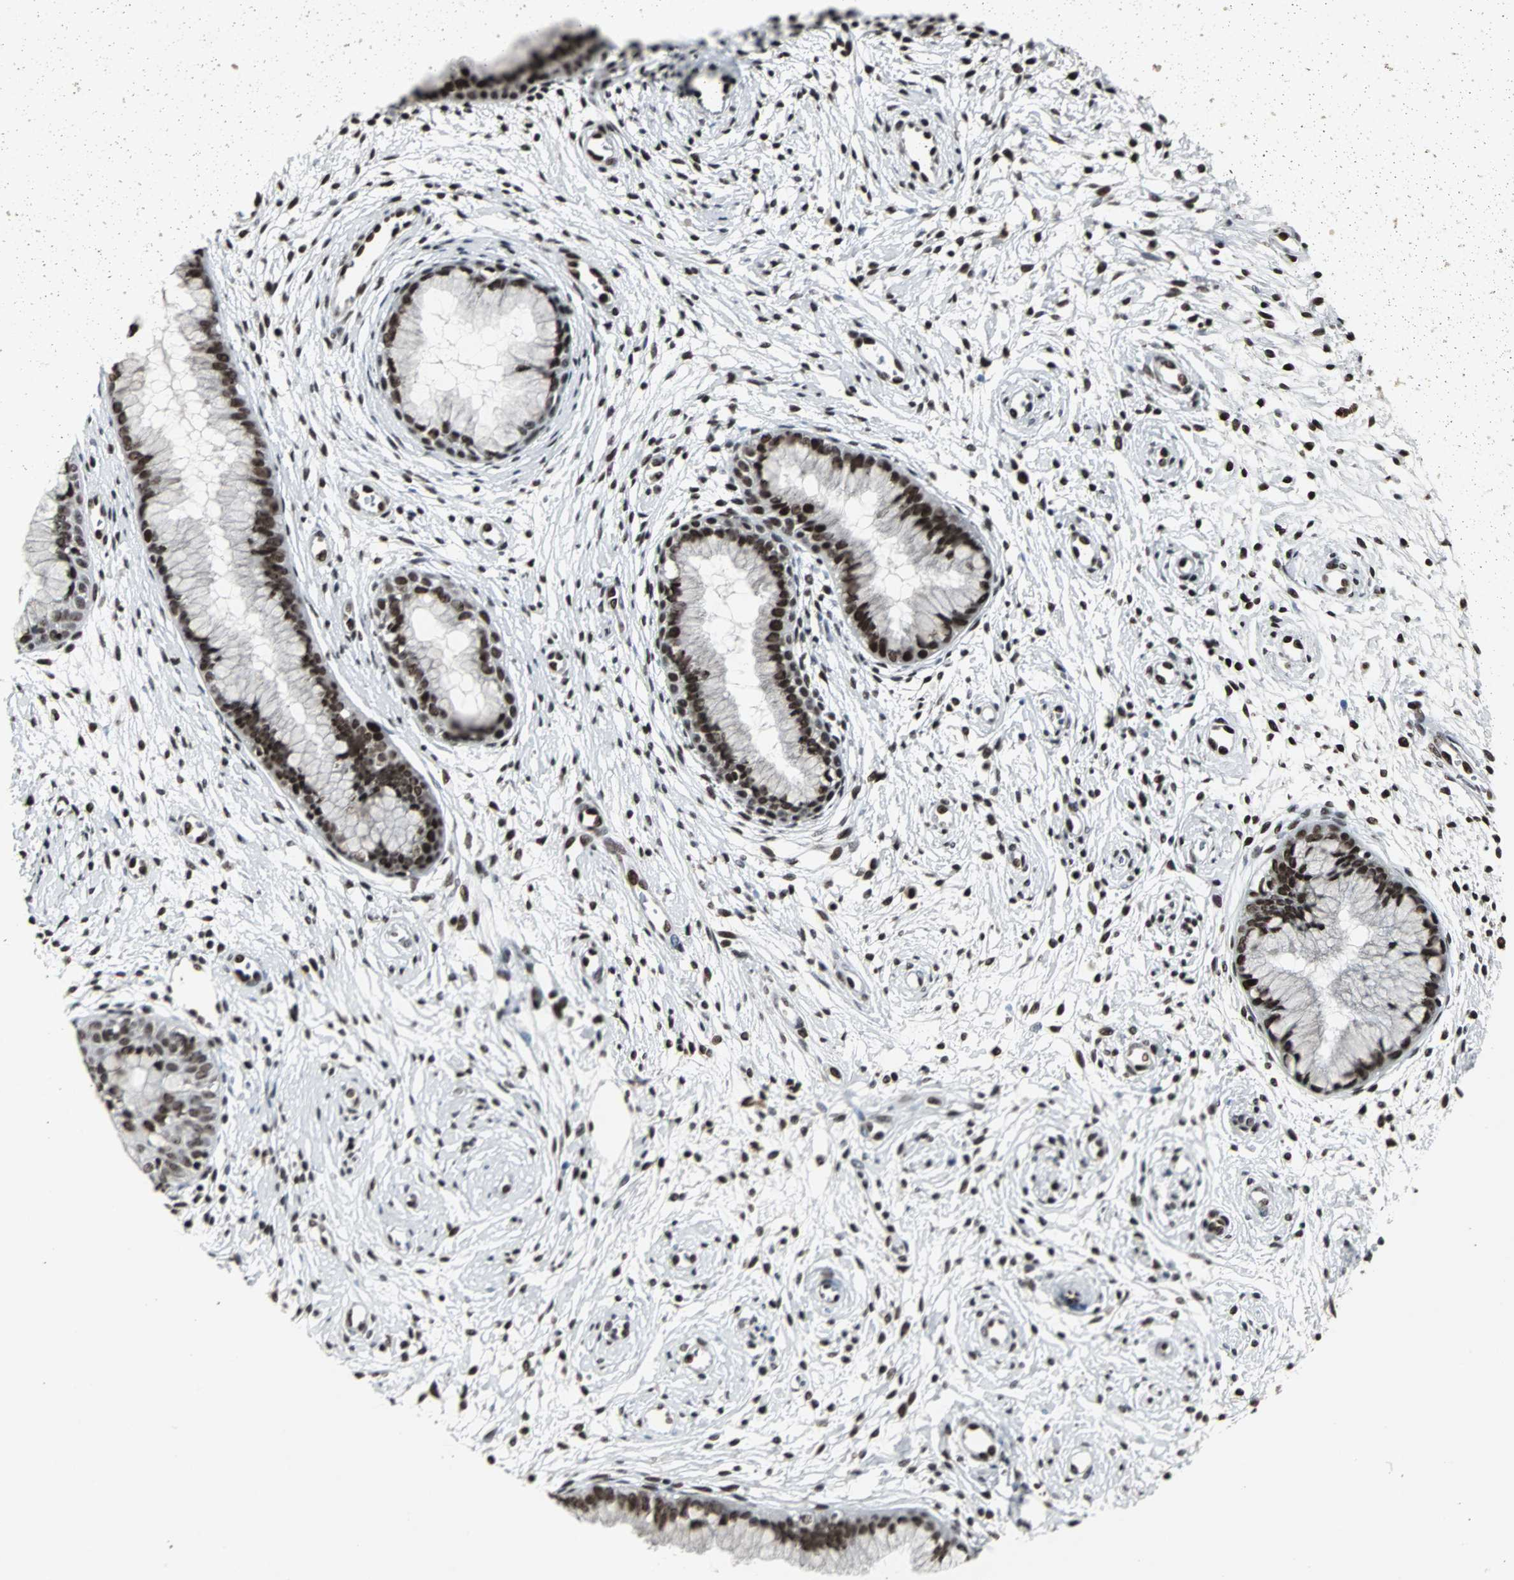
{"staining": {"intensity": "strong", "quantity": ">75%", "location": "nuclear"}, "tissue": "cervix", "cell_type": "Glandular cells", "image_type": "normal", "snomed": [{"axis": "morphology", "description": "Normal tissue, NOS"}, {"axis": "topography", "description": "Cervix"}], "caption": "This histopathology image shows unremarkable cervix stained with immunohistochemistry to label a protein in brown. The nuclear of glandular cells show strong positivity for the protein. Nuclei are counter-stained blue.", "gene": "PNKP", "patient": {"sex": "female", "age": 39}}